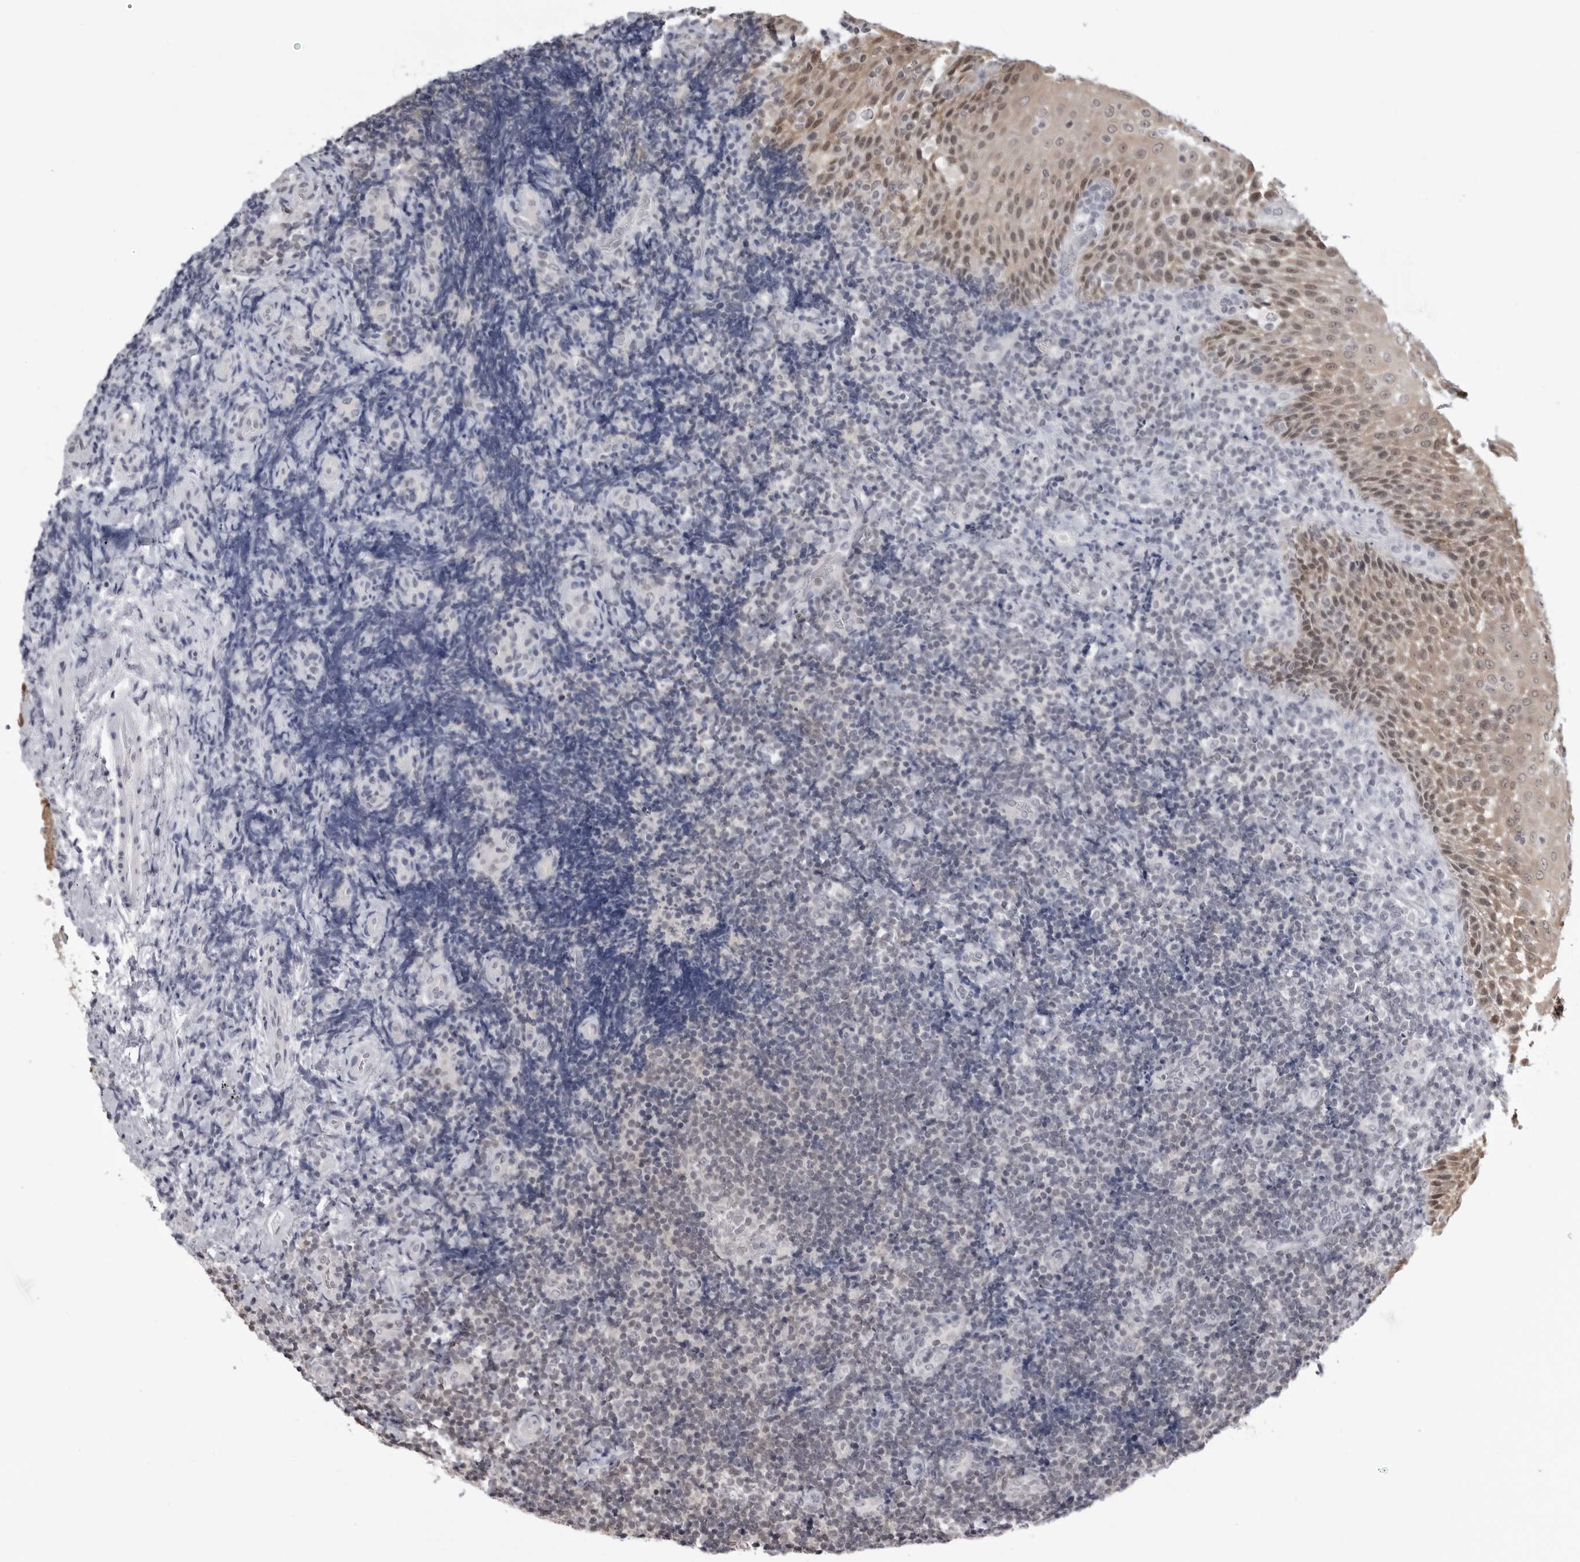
{"staining": {"intensity": "negative", "quantity": "none", "location": "none"}, "tissue": "lymphoma", "cell_type": "Tumor cells", "image_type": "cancer", "snomed": [{"axis": "morphology", "description": "Malignant lymphoma, non-Hodgkin's type, High grade"}, {"axis": "topography", "description": "Tonsil"}], "caption": "High magnification brightfield microscopy of lymphoma stained with DAB (brown) and counterstained with hematoxylin (blue): tumor cells show no significant expression.", "gene": "YWHAG", "patient": {"sex": "female", "age": 36}}